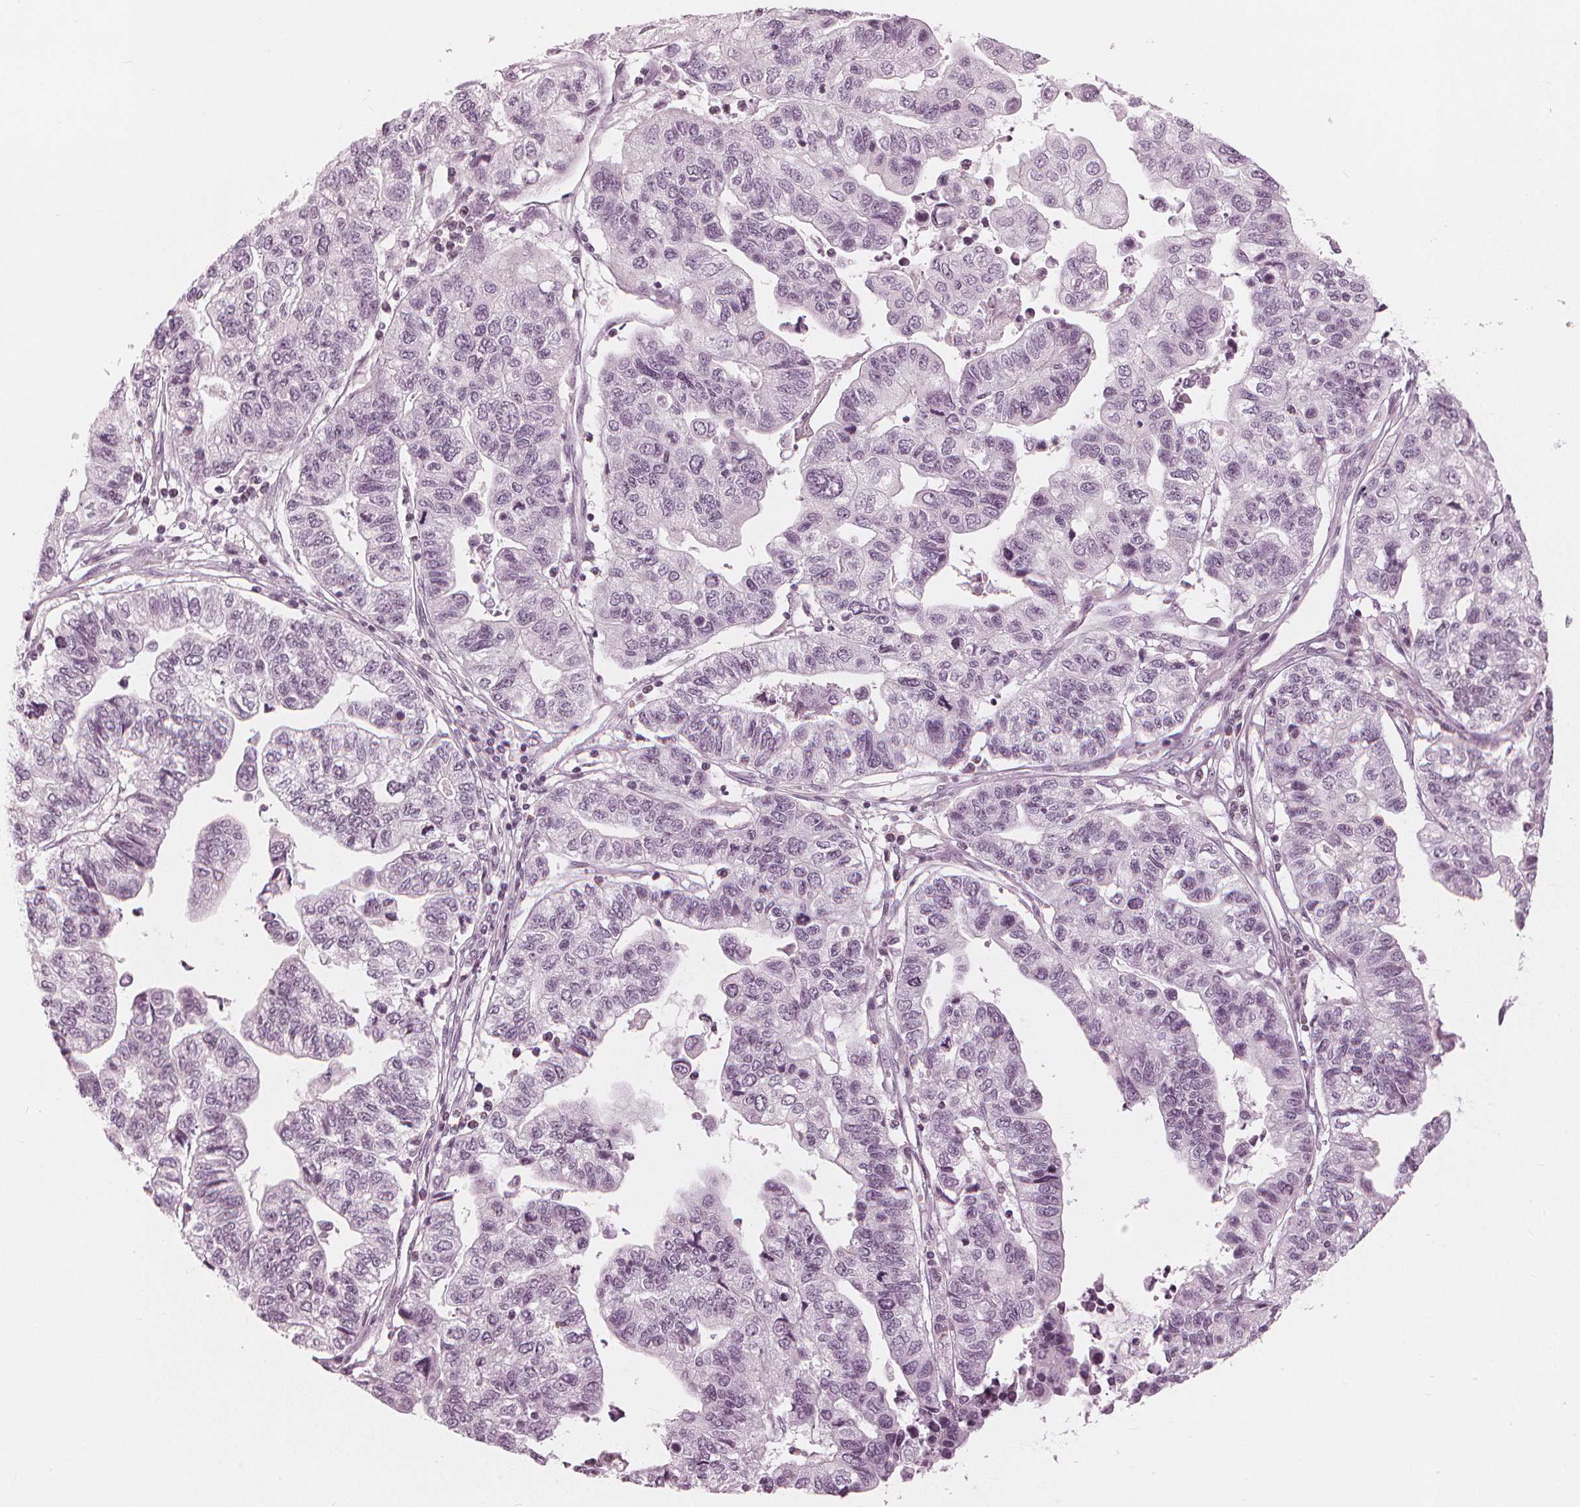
{"staining": {"intensity": "negative", "quantity": "none", "location": "none"}, "tissue": "stomach cancer", "cell_type": "Tumor cells", "image_type": "cancer", "snomed": [{"axis": "morphology", "description": "Adenocarcinoma, NOS"}, {"axis": "topography", "description": "Stomach, upper"}], "caption": "Protein analysis of stomach cancer shows no significant staining in tumor cells.", "gene": "PAEP", "patient": {"sex": "female", "age": 67}}